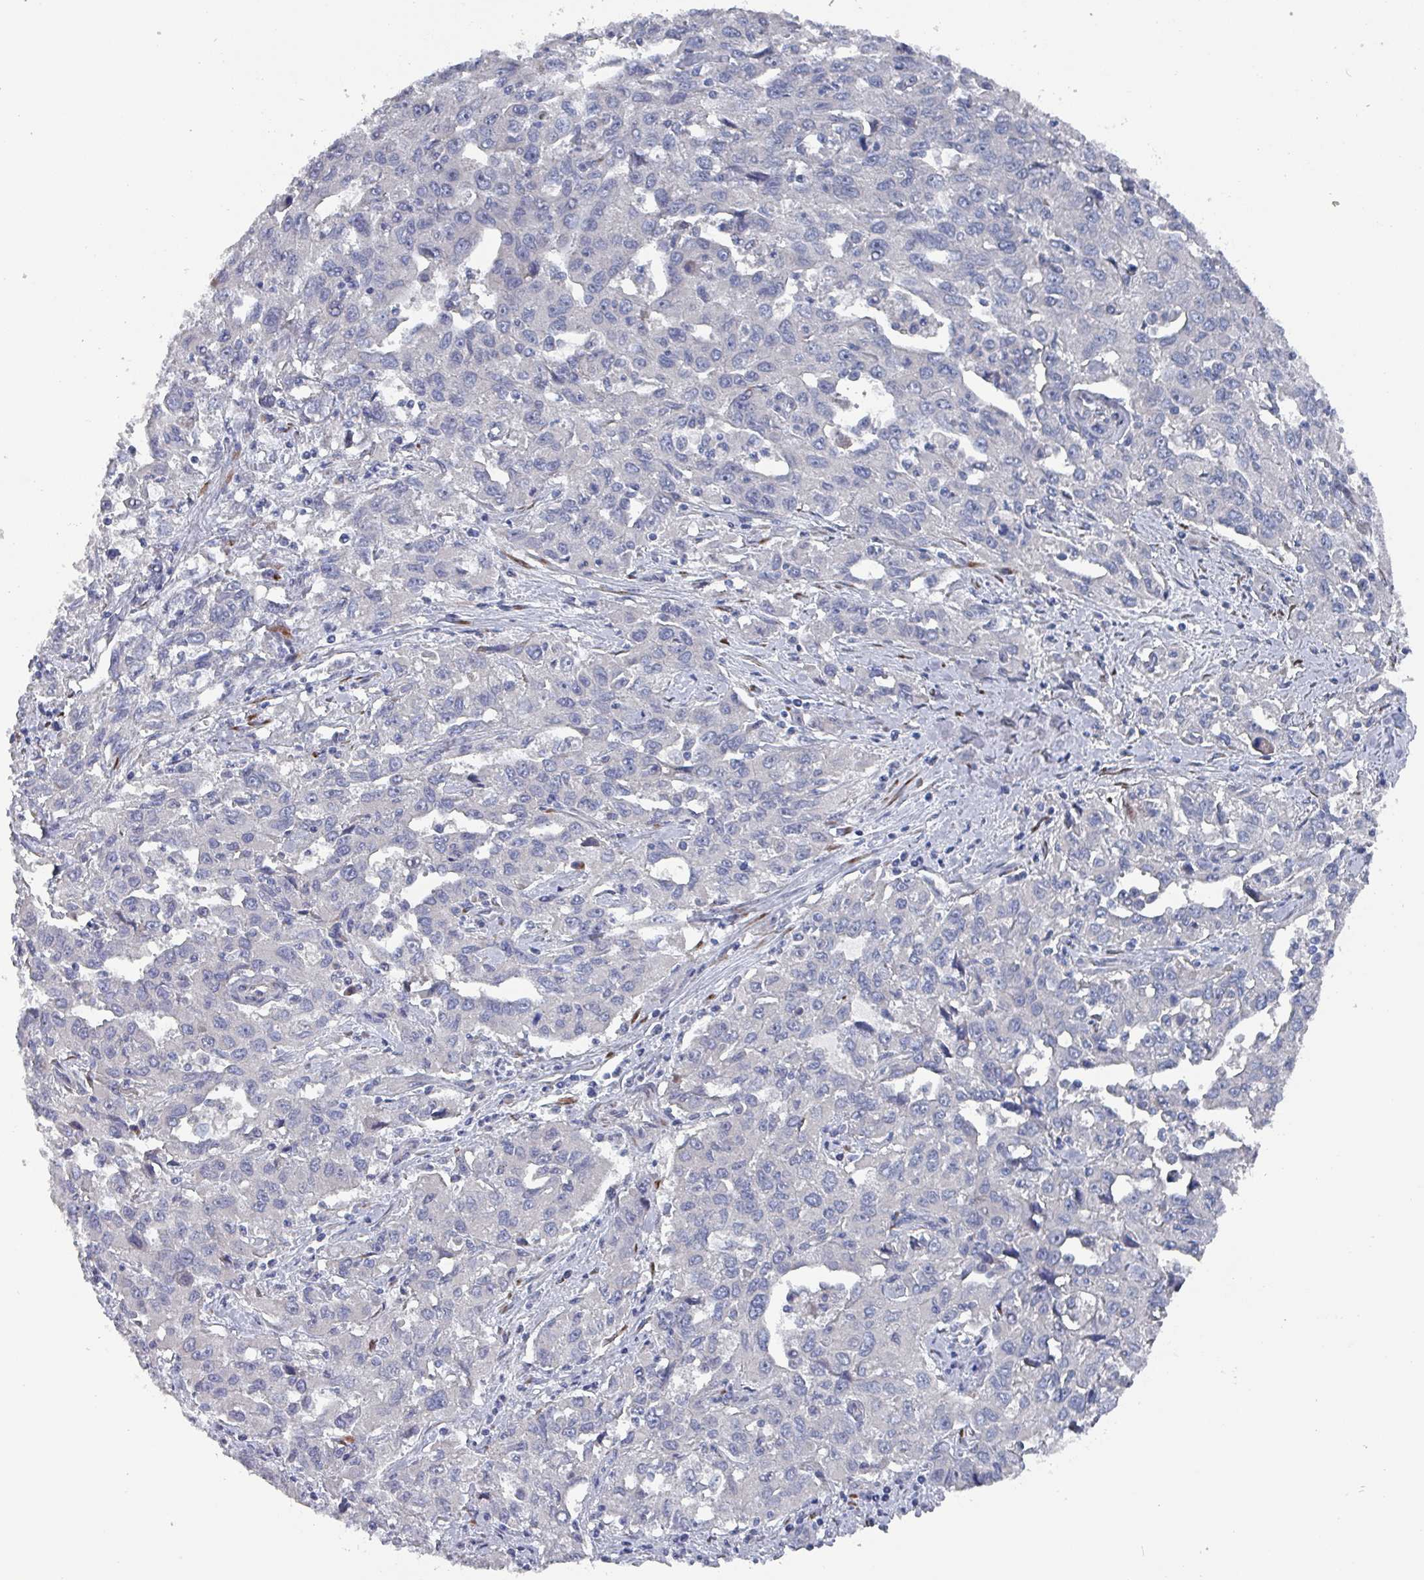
{"staining": {"intensity": "negative", "quantity": "none", "location": "none"}, "tissue": "liver cancer", "cell_type": "Tumor cells", "image_type": "cancer", "snomed": [{"axis": "morphology", "description": "Carcinoma, Hepatocellular, NOS"}, {"axis": "topography", "description": "Liver"}], "caption": "The image demonstrates no significant expression in tumor cells of liver hepatocellular carcinoma.", "gene": "DRD5", "patient": {"sex": "male", "age": 63}}